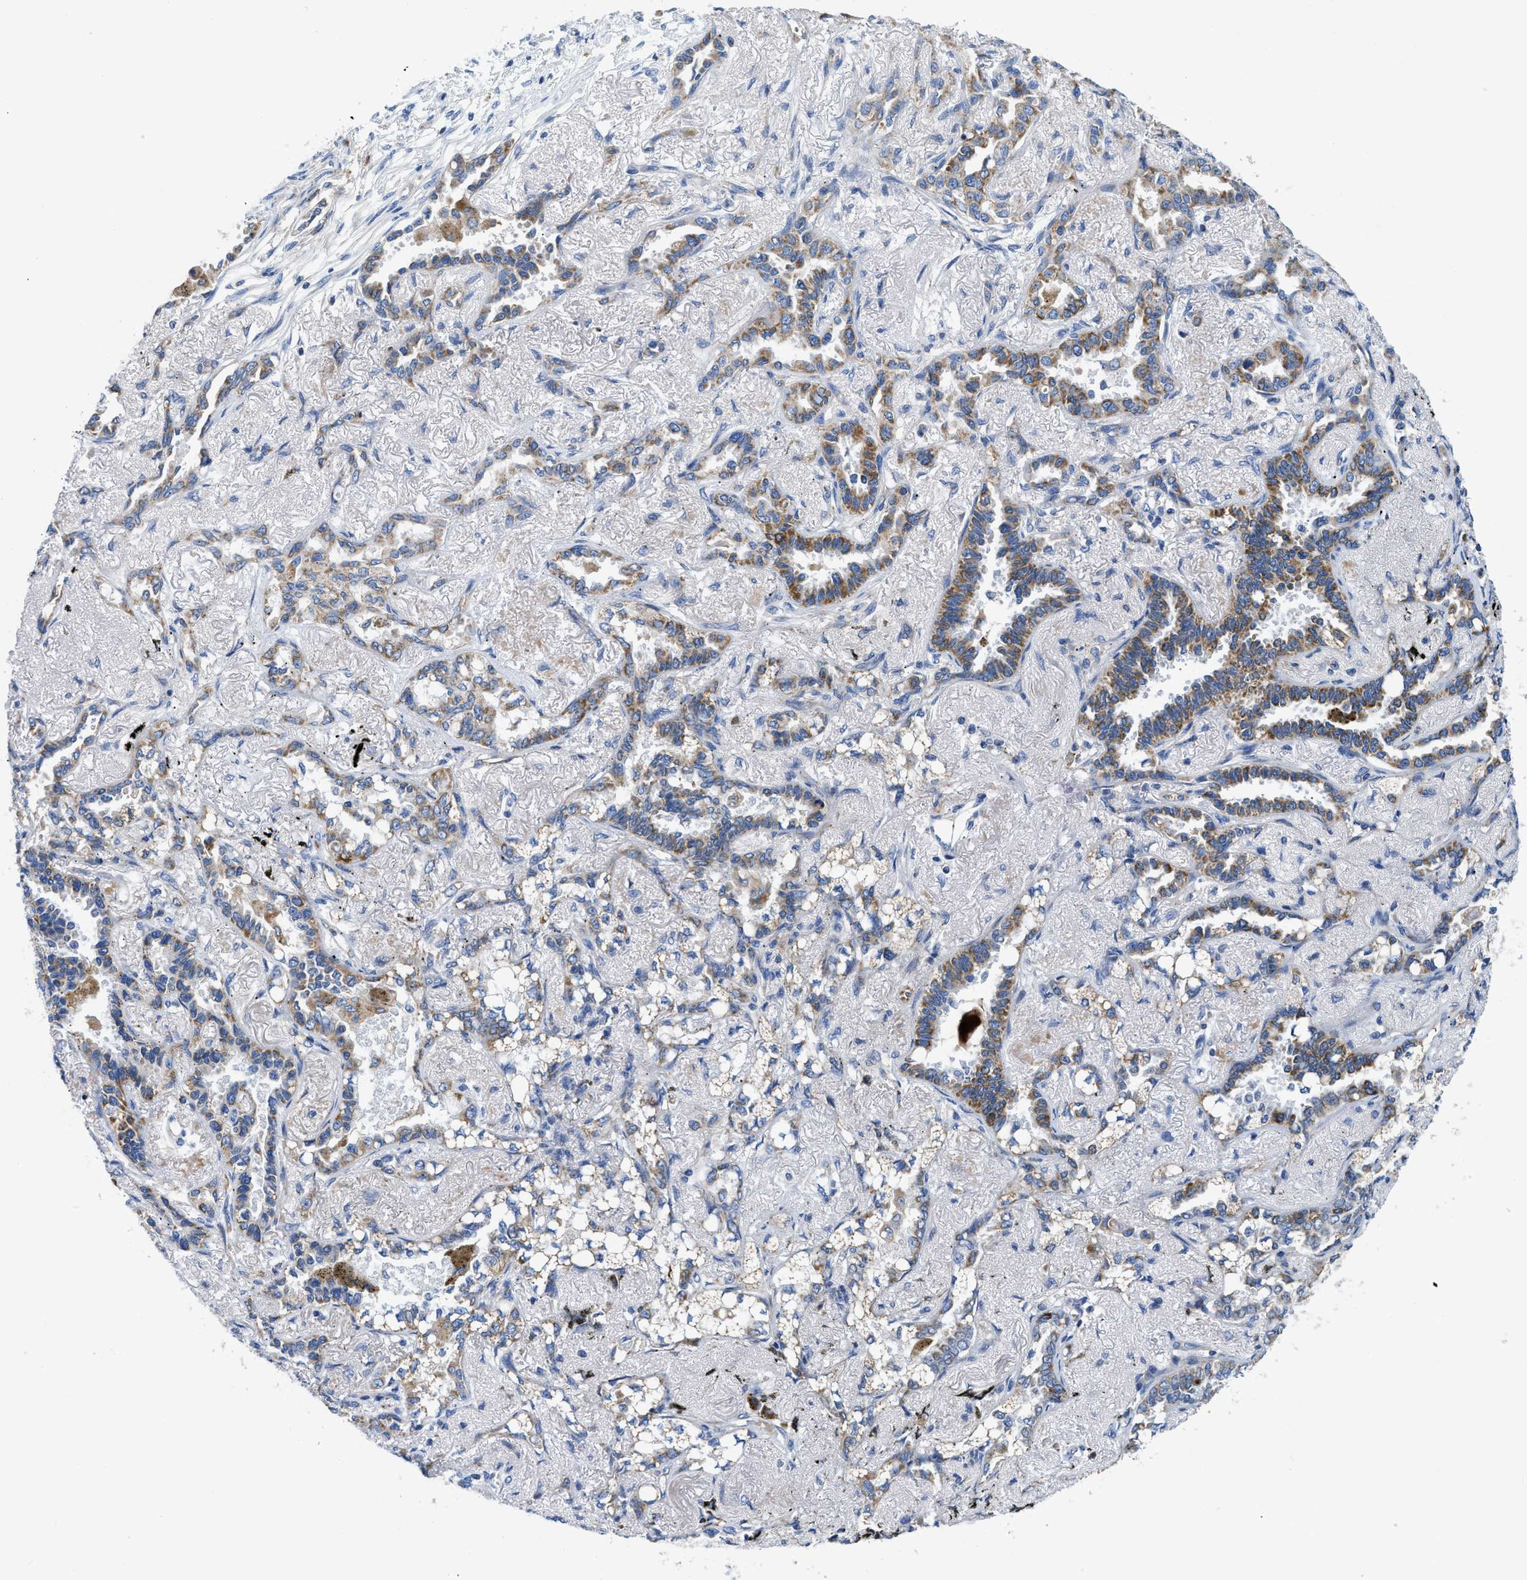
{"staining": {"intensity": "moderate", "quantity": ">75%", "location": "cytoplasmic/membranous"}, "tissue": "lung cancer", "cell_type": "Tumor cells", "image_type": "cancer", "snomed": [{"axis": "morphology", "description": "Adenocarcinoma, NOS"}, {"axis": "topography", "description": "Lung"}], "caption": "Human adenocarcinoma (lung) stained with a brown dye shows moderate cytoplasmic/membranous positive staining in approximately >75% of tumor cells.", "gene": "SLC25A13", "patient": {"sex": "male", "age": 59}}